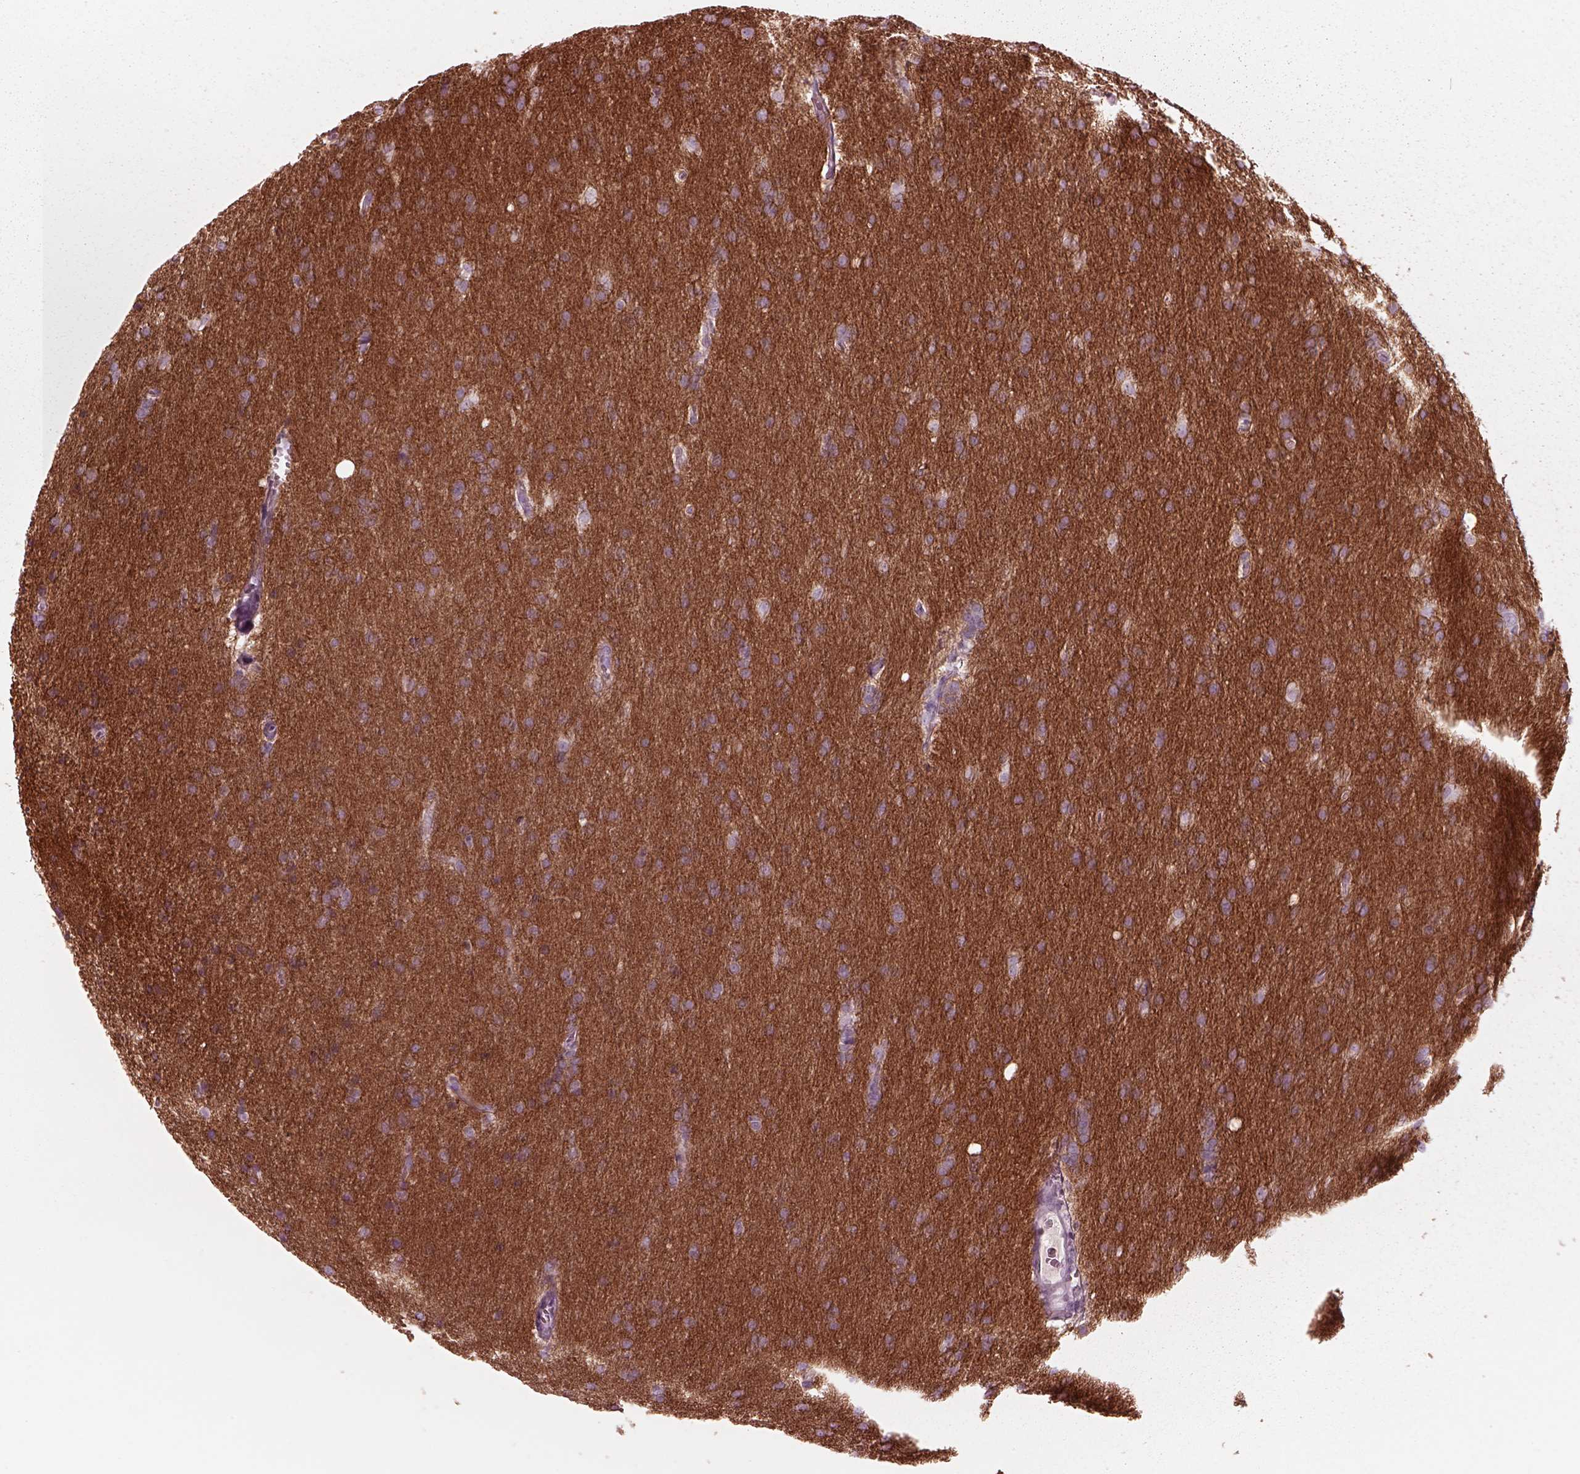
{"staining": {"intensity": "moderate", "quantity": ">75%", "location": "cytoplasmic/membranous"}, "tissue": "glioma", "cell_type": "Tumor cells", "image_type": "cancer", "snomed": [{"axis": "morphology", "description": "Glioma, malignant, Low grade"}, {"axis": "topography", "description": "Brain"}], "caption": "The immunohistochemical stain highlights moderate cytoplasmic/membranous staining in tumor cells of malignant low-grade glioma tissue. The staining was performed using DAB (3,3'-diaminobenzidine), with brown indicating positive protein expression. Nuclei are stained blue with hematoxylin.", "gene": "CADM2", "patient": {"sex": "female", "age": 32}}